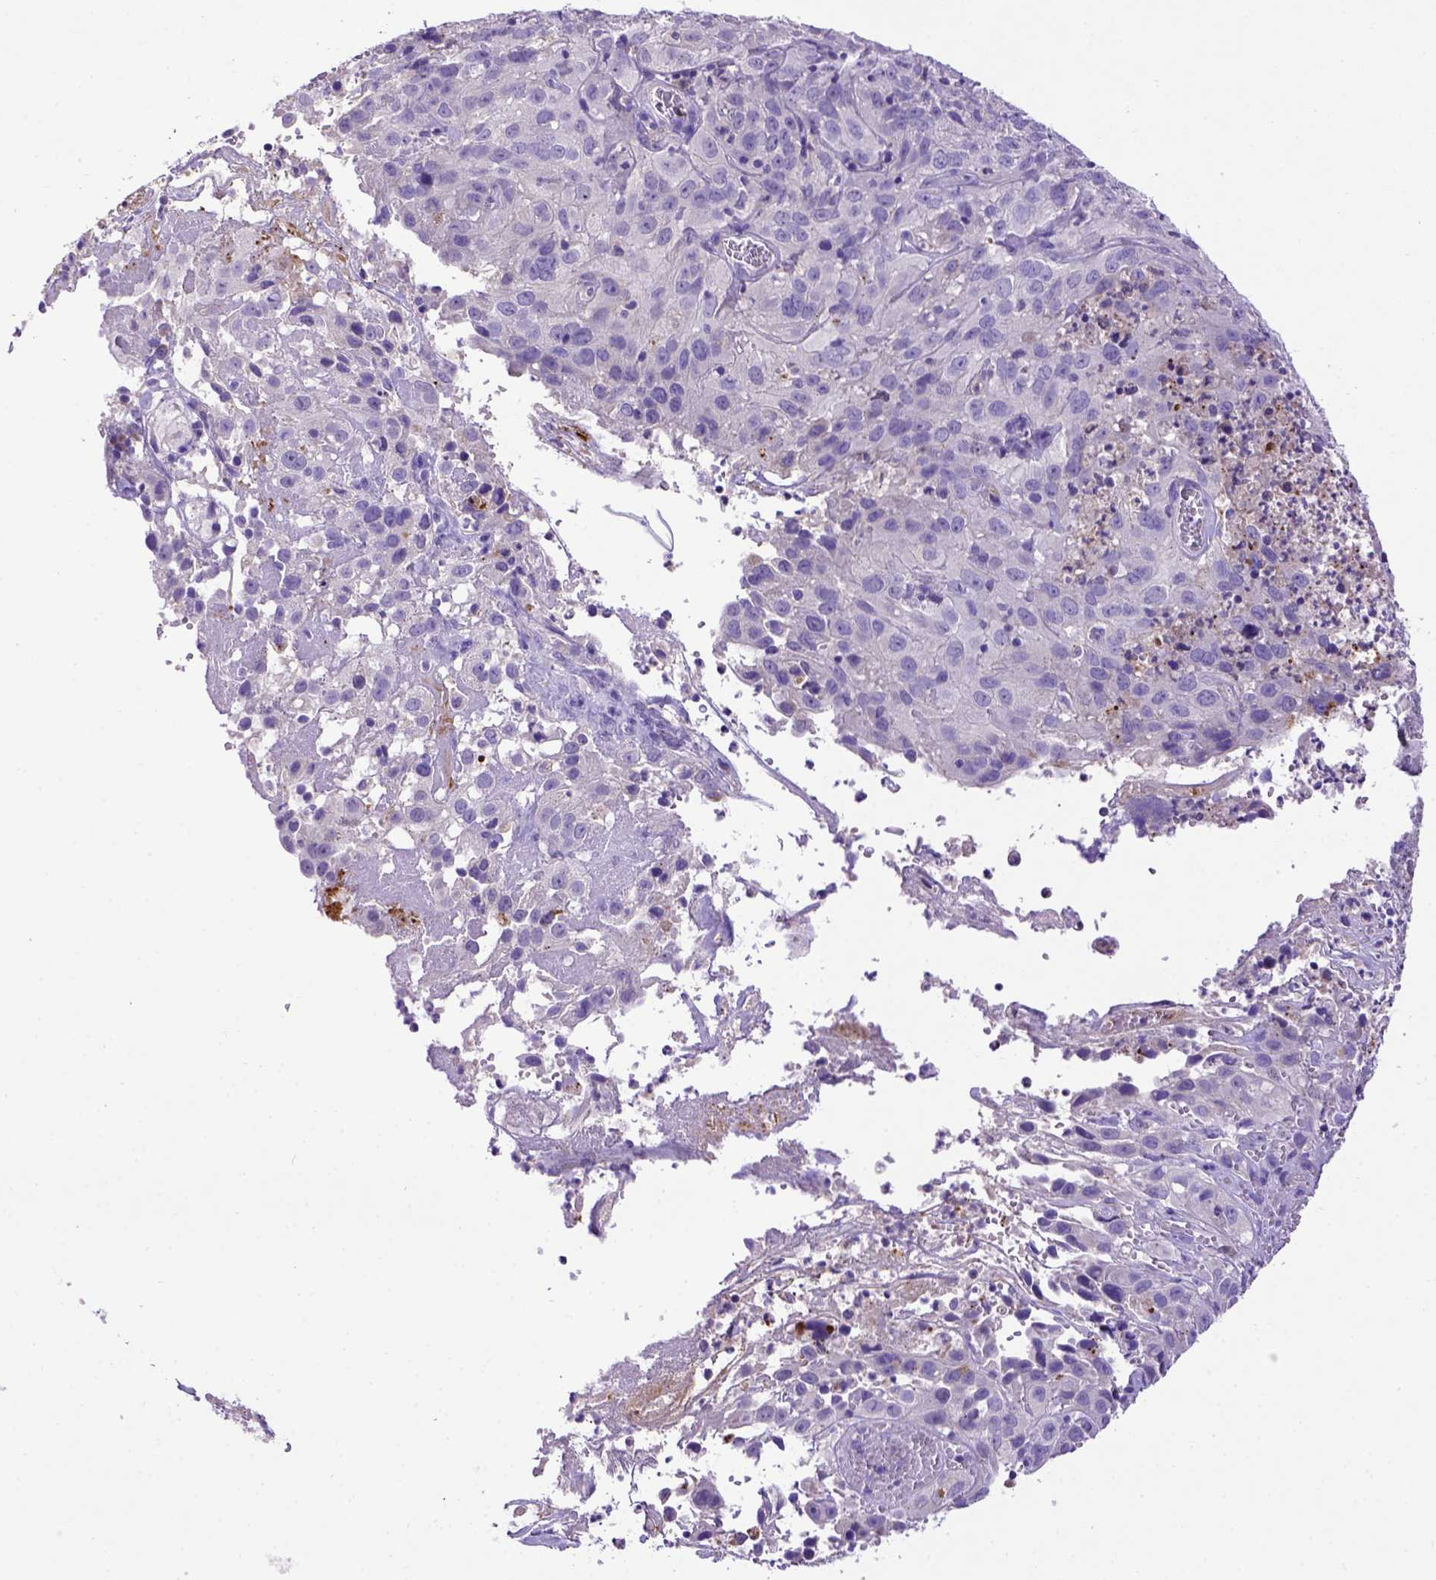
{"staining": {"intensity": "negative", "quantity": "none", "location": "none"}, "tissue": "cervical cancer", "cell_type": "Tumor cells", "image_type": "cancer", "snomed": [{"axis": "morphology", "description": "Squamous cell carcinoma, NOS"}, {"axis": "topography", "description": "Cervix"}], "caption": "IHC image of human squamous cell carcinoma (cervical) stained for a protein (brown), which demonstrates no positivity in tumor cells.", "gene": "ADAM12", "patient": {"sex": "female", "age": 32}}